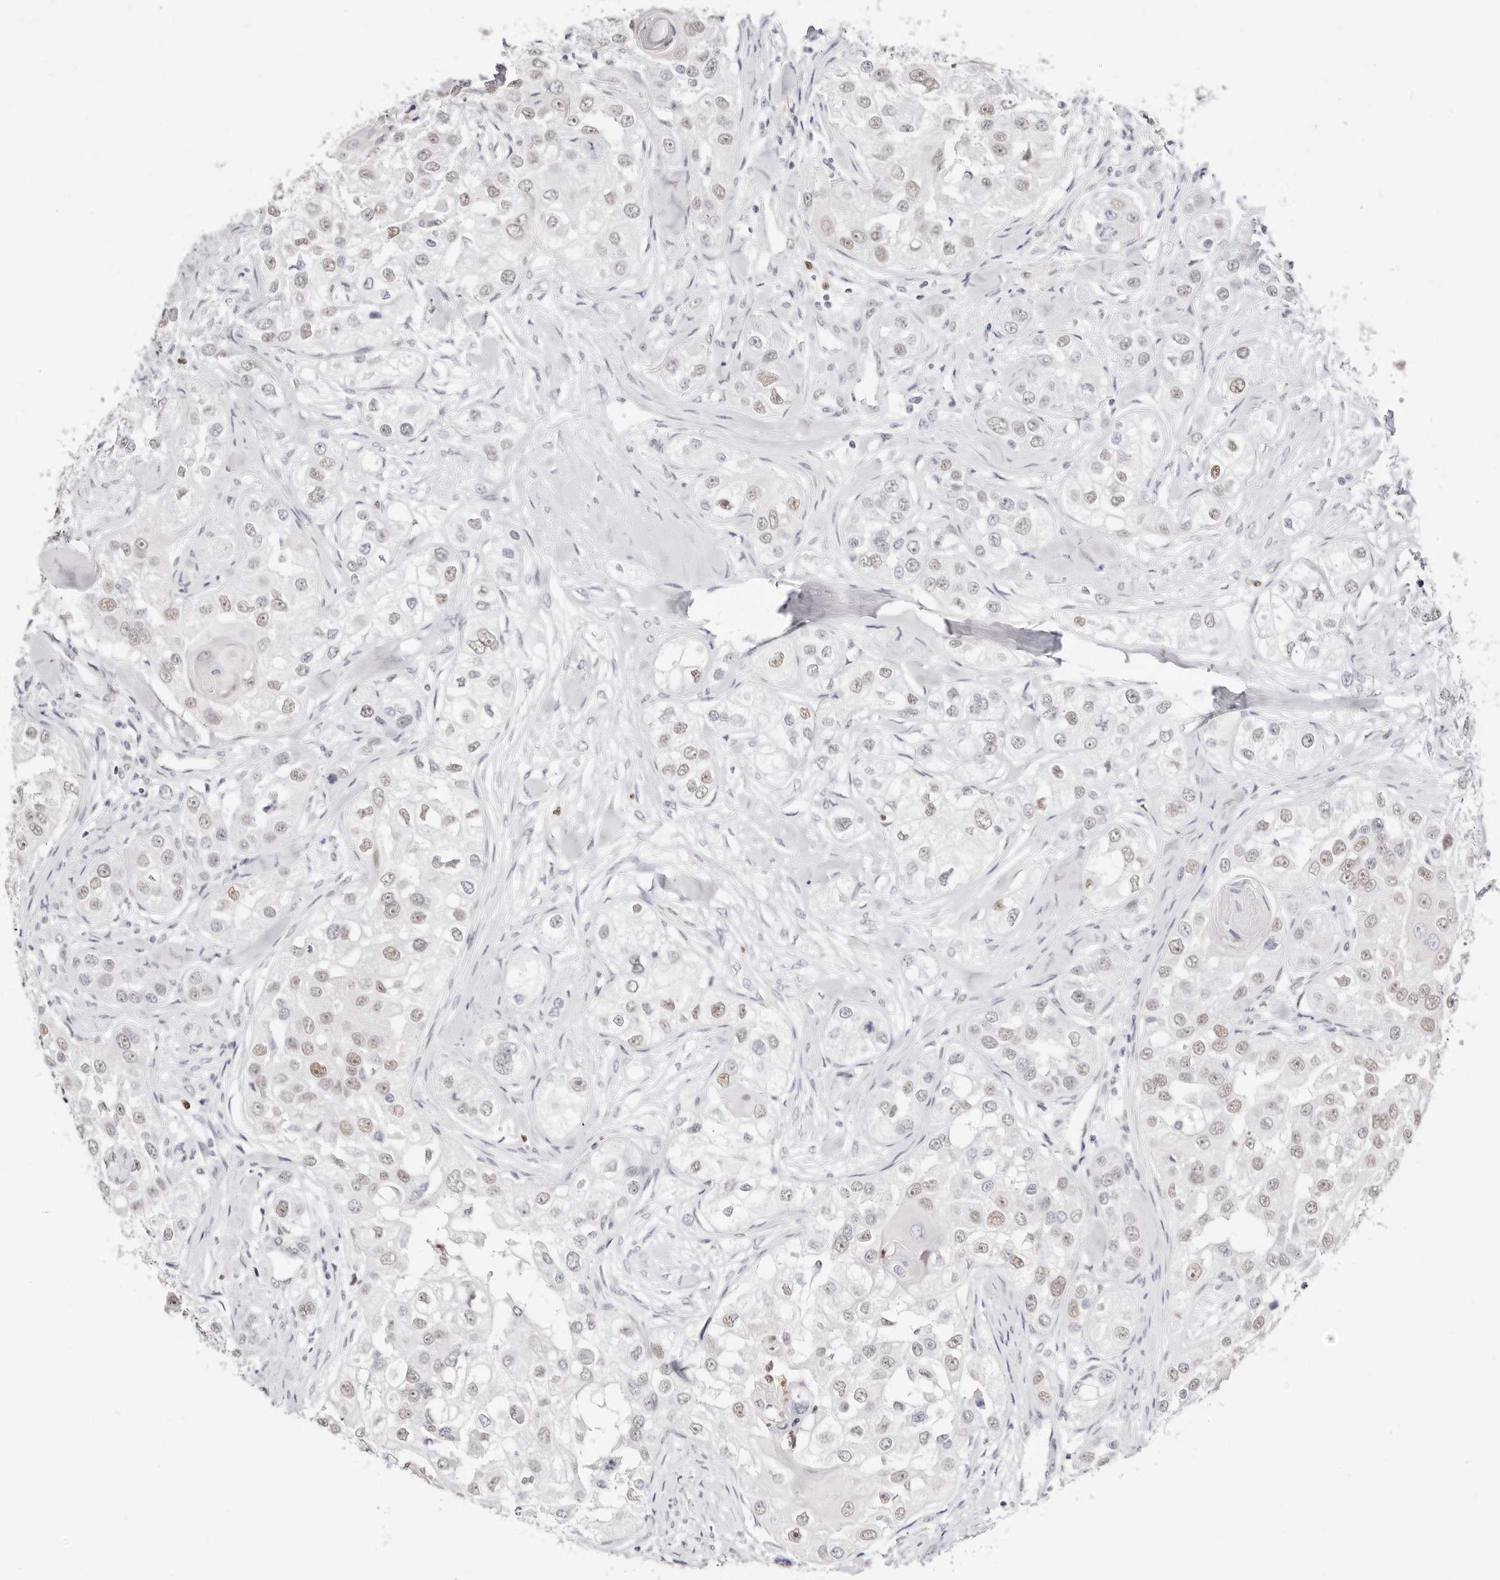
{"staining": {"intensity": "weak", "quantity": ">75%", "location": "nuclear"}, "tissue": "head and neck cancer", "cell_type": "Tumor cells", "image_type": "cancer", "snomed": [{"axis": "morphology", "description": "Normal tissue, NOS"}, {"axis": "morphology", "description": "Squamous cell carcinoma, NOS"}, {"axis": "topography", "description": "Skeletal muscle"}, {"axis": "topography", "description": "Head-Neck"}], "caption": "The image exhibits immunohistochemical staining of head and neck cancer (squamous cell carcinoma). There is weak nuclear expression is identified in approximately >75% of tumor cells. (DAB (3,3'-diaminobenzidine) IHC with brightfield microscopy, high magnification).", "gene": "TKT", "patient": {"sex": "male", "age": 51}}